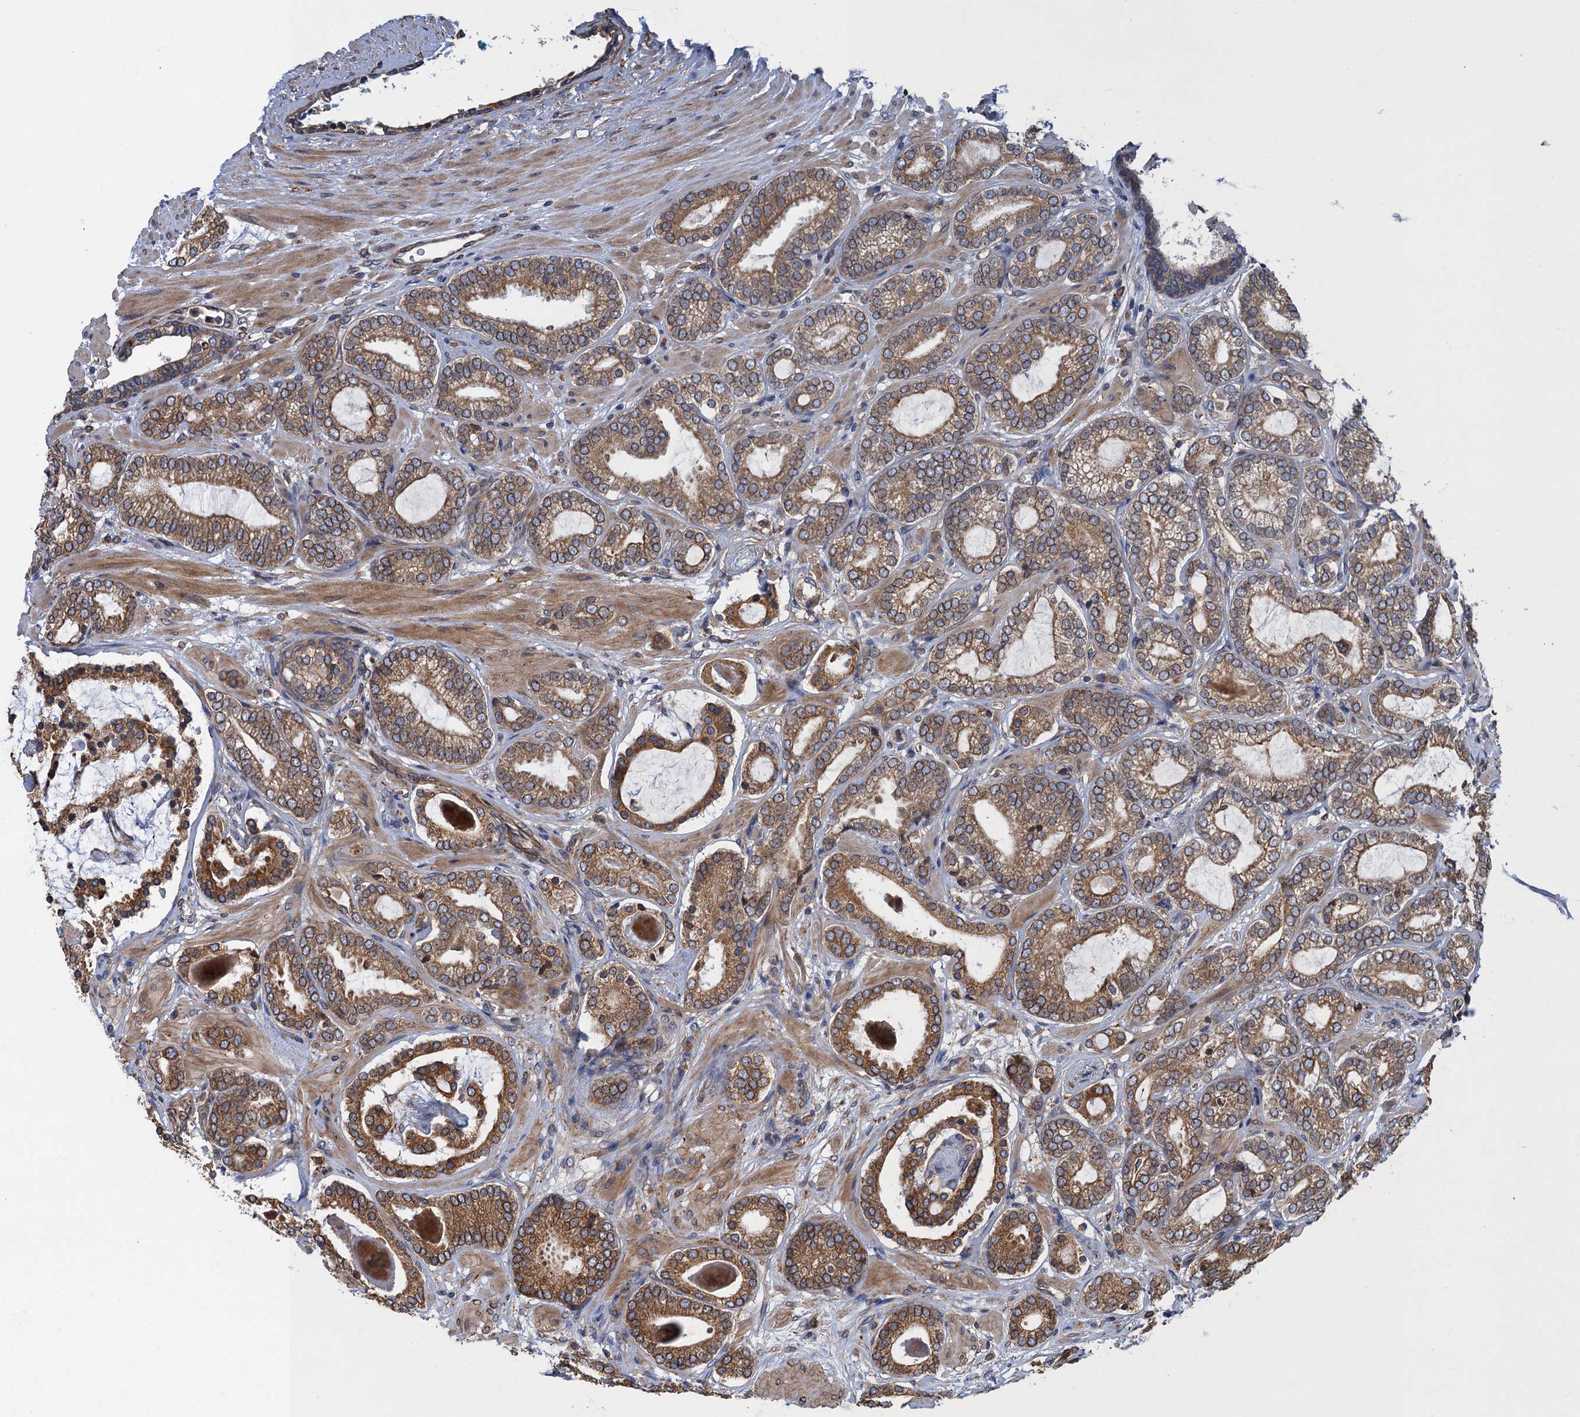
{"staining": {"intensity": "moderate", "quantity": ">75%", "location": "cytoplasmic/membranous"}, "tissue": "prostate cancer", "cell_type": "Tumor cells", "image_type": "cancer", "snomed": [{"axis": "morphology", "description": "Adenocarcinoma, High grade"}, {"axis": "topography", "description": "Prostate"}], "caption": "Immunohistochemical staining of prostate cancer (high-grade adenocarcinoma) displays medium levels of moderate cytoplasmic/membranous protein staining in about >75% of tumor cells.", "gene": "ARMC5", "patient": {"sex": "male", "age": 60}}